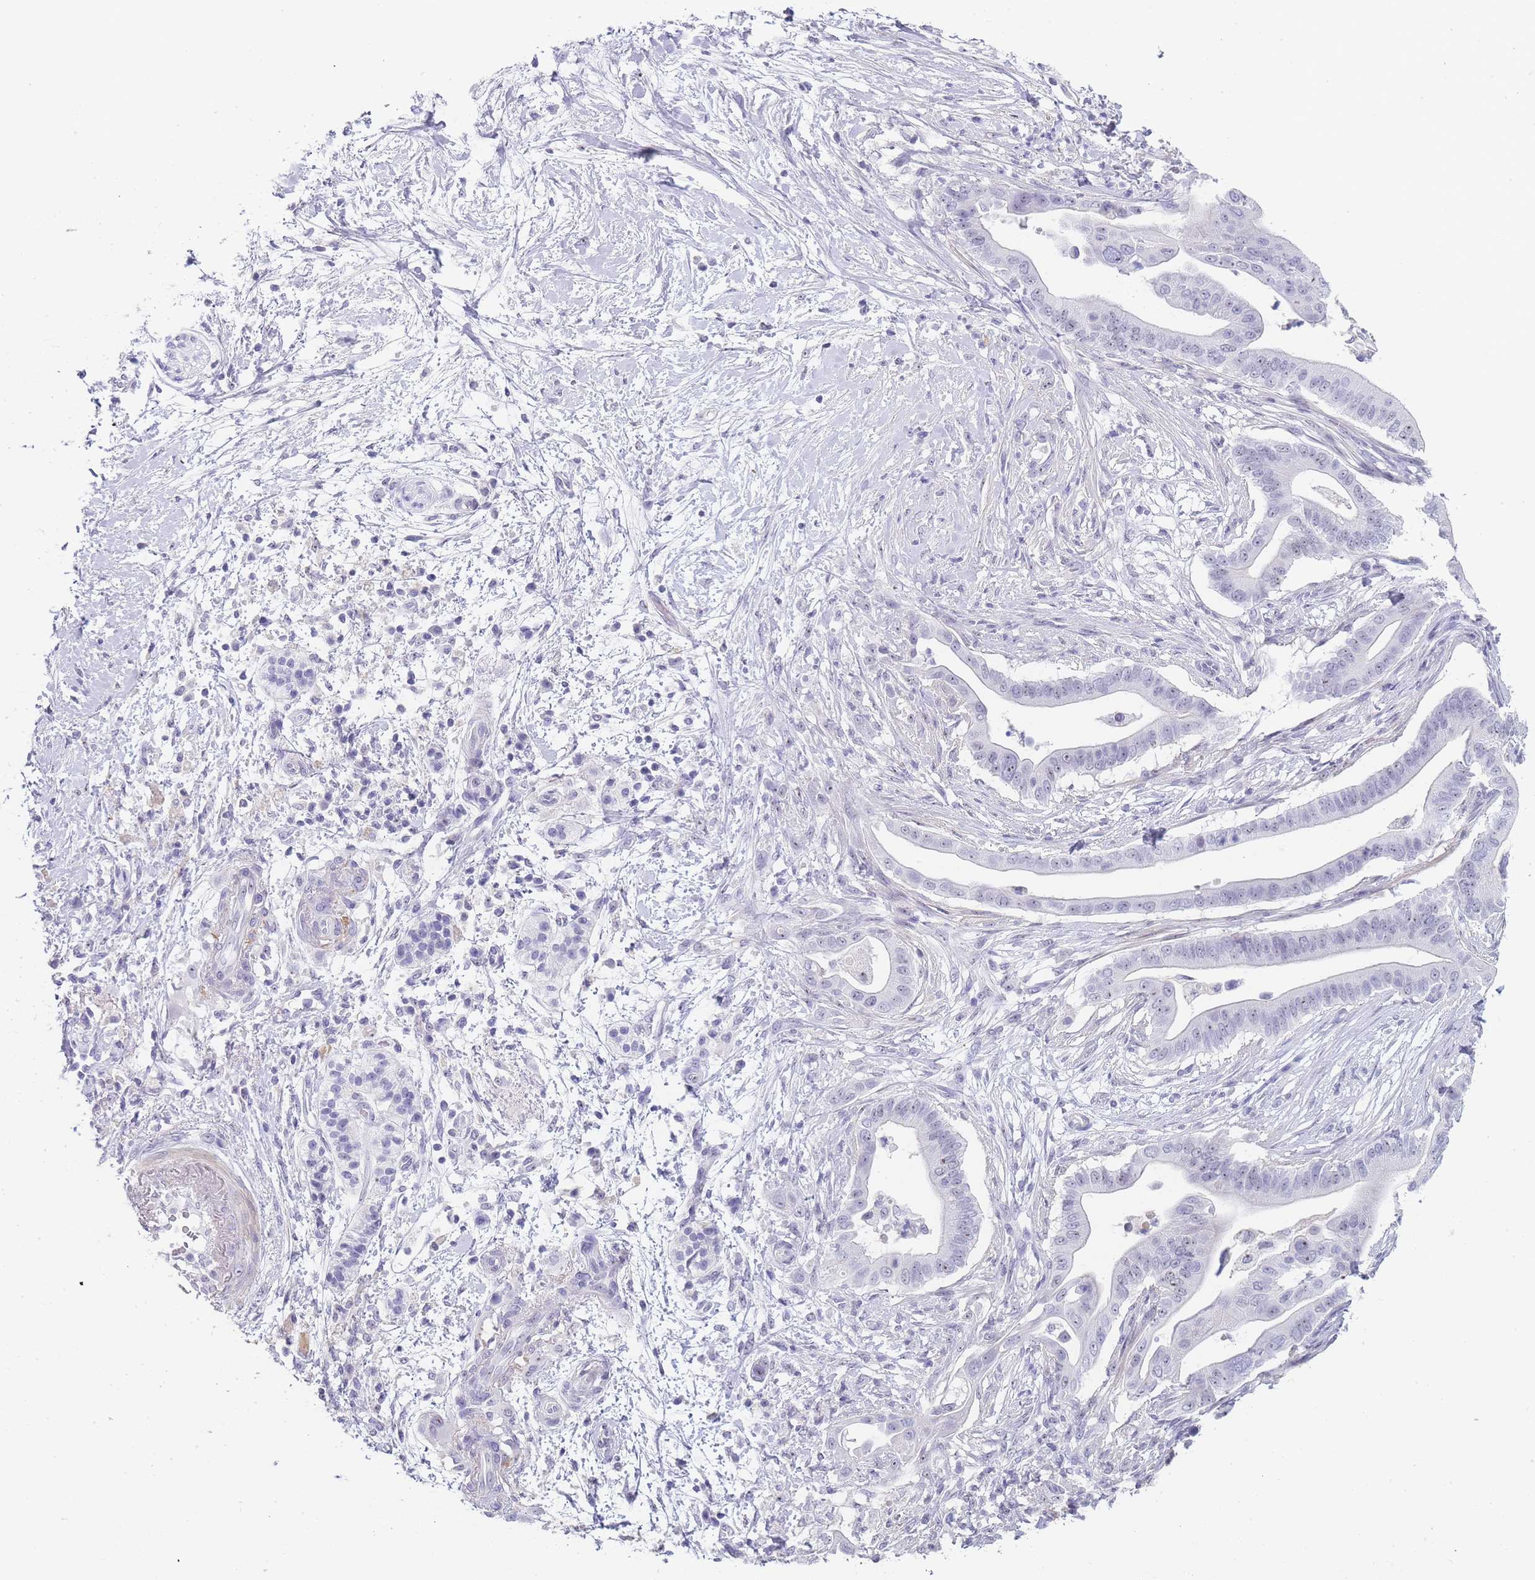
{"staining": {"intensity": "weak", "quantity": "<25%", "location": "nuclear"}, "tissue": "pancreatic cancer", "cell_type": "Tumor cells", "image_type": "cancer", "snomed": [{"axis": "morphology", "description": "Adenocarcinoma, NOS"}, {"axis": "topography", "description": "Pancreas"}], "caption": "A high-resolution image shows IHC staining of pancreatic cancer (adenocarcinoma), which shows no significant expression in tumor cells.", "gene": "NOP14", "patient": {"sex": "male", "age": 68}}